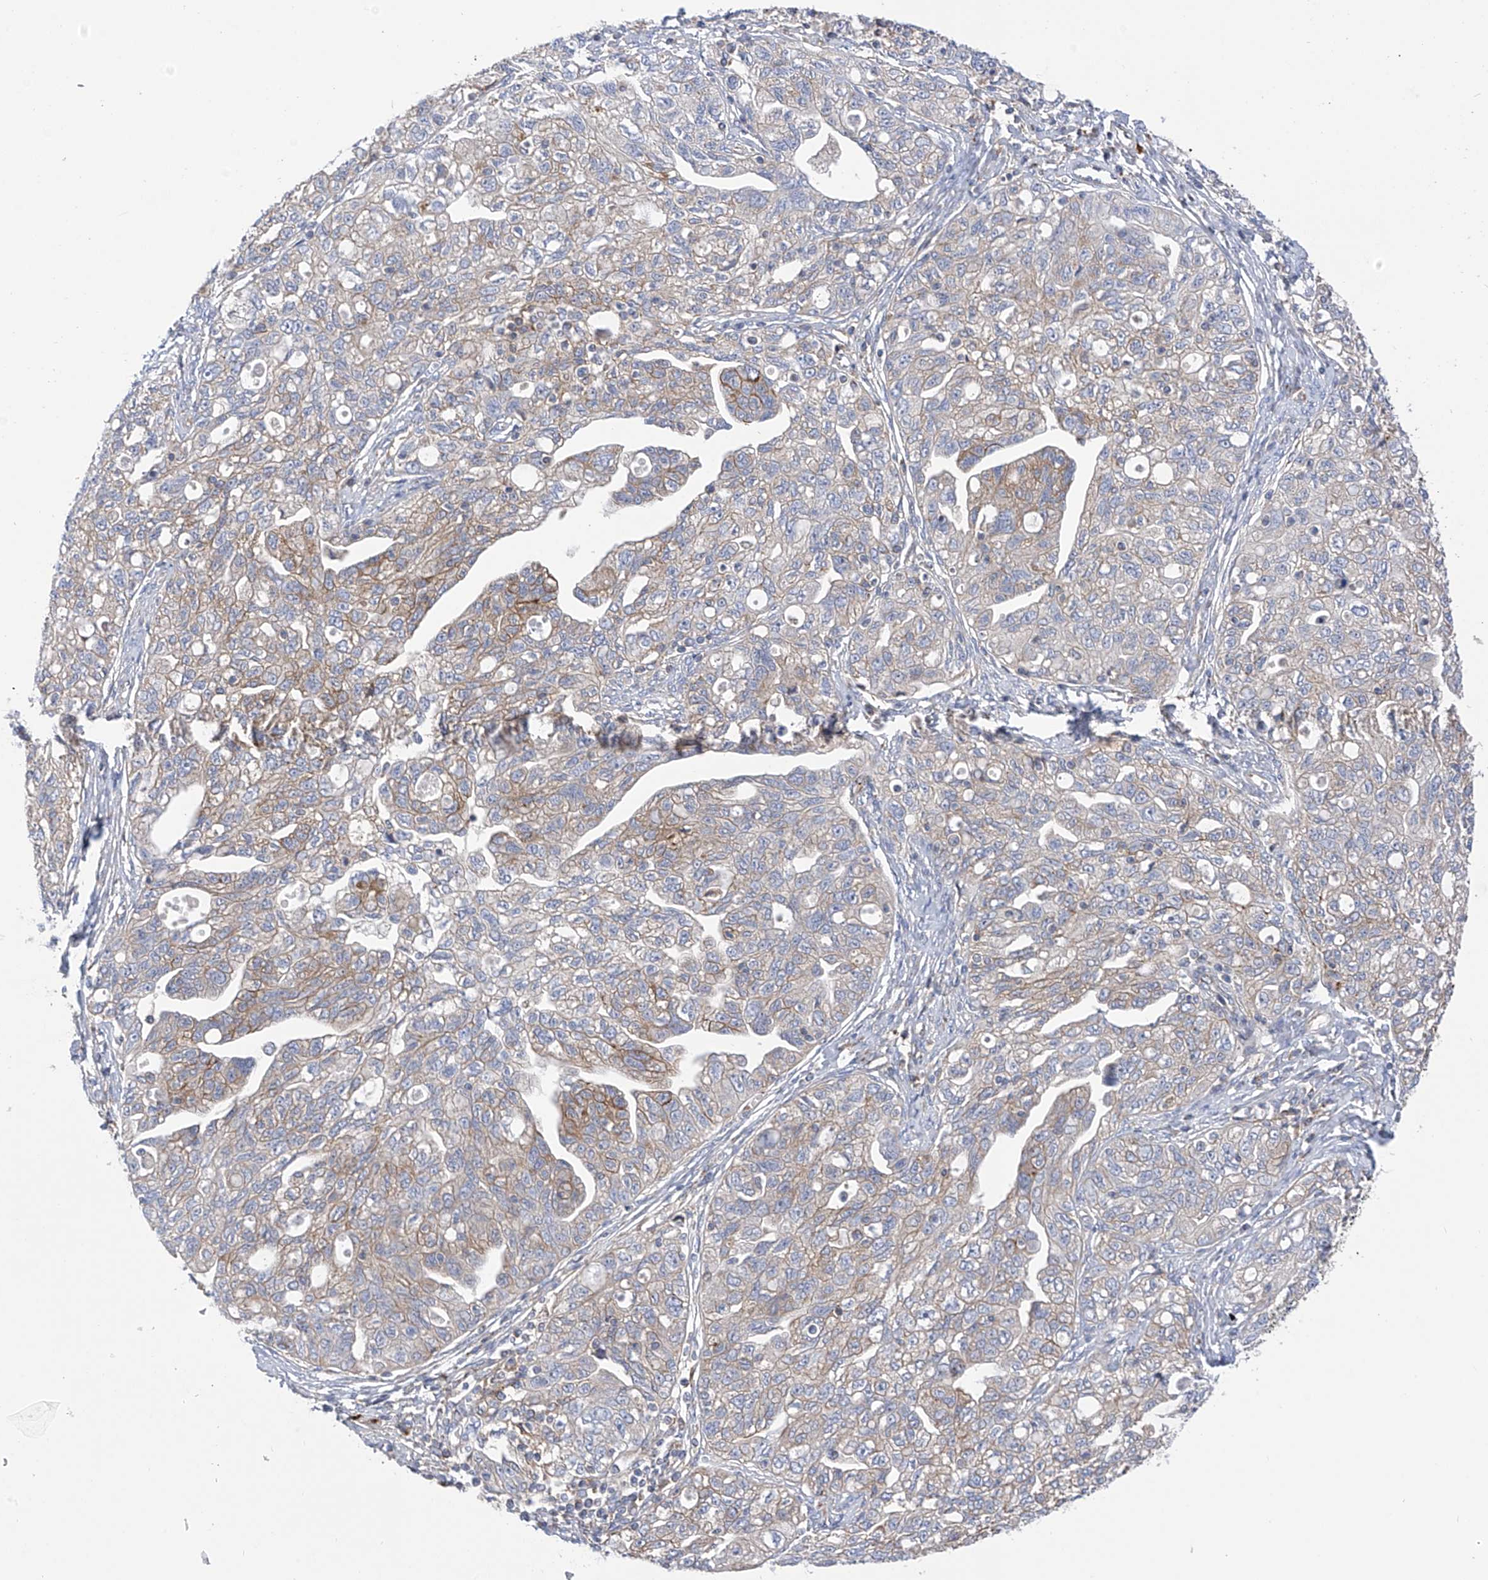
{"staining": {"intensity": "weak", "quantity": "25%-75%", "location": "cytoplasmic/membranous"}, "tissue": "ovarian cancer", "cell_type": "Tumor cells", "image_type": "cancer", "snomed": [{"axis": "morphology", "description": "Carcinoma, NOS"}, {"axis": "morphology", "description": "Cystadenocarcinoma, serous, NOS"}, {"axis": "topography", "description": "Ovary"}], "caption": "Serous cystadenocarcinoma (ovarian) was stained to show a protein in brown. There is low levels of weak cytoplasmic/membranous staining in about 25%-75% of tumor cells.", "gene": "P2RX7", "patient": {"sex": "female", "age": 69}}